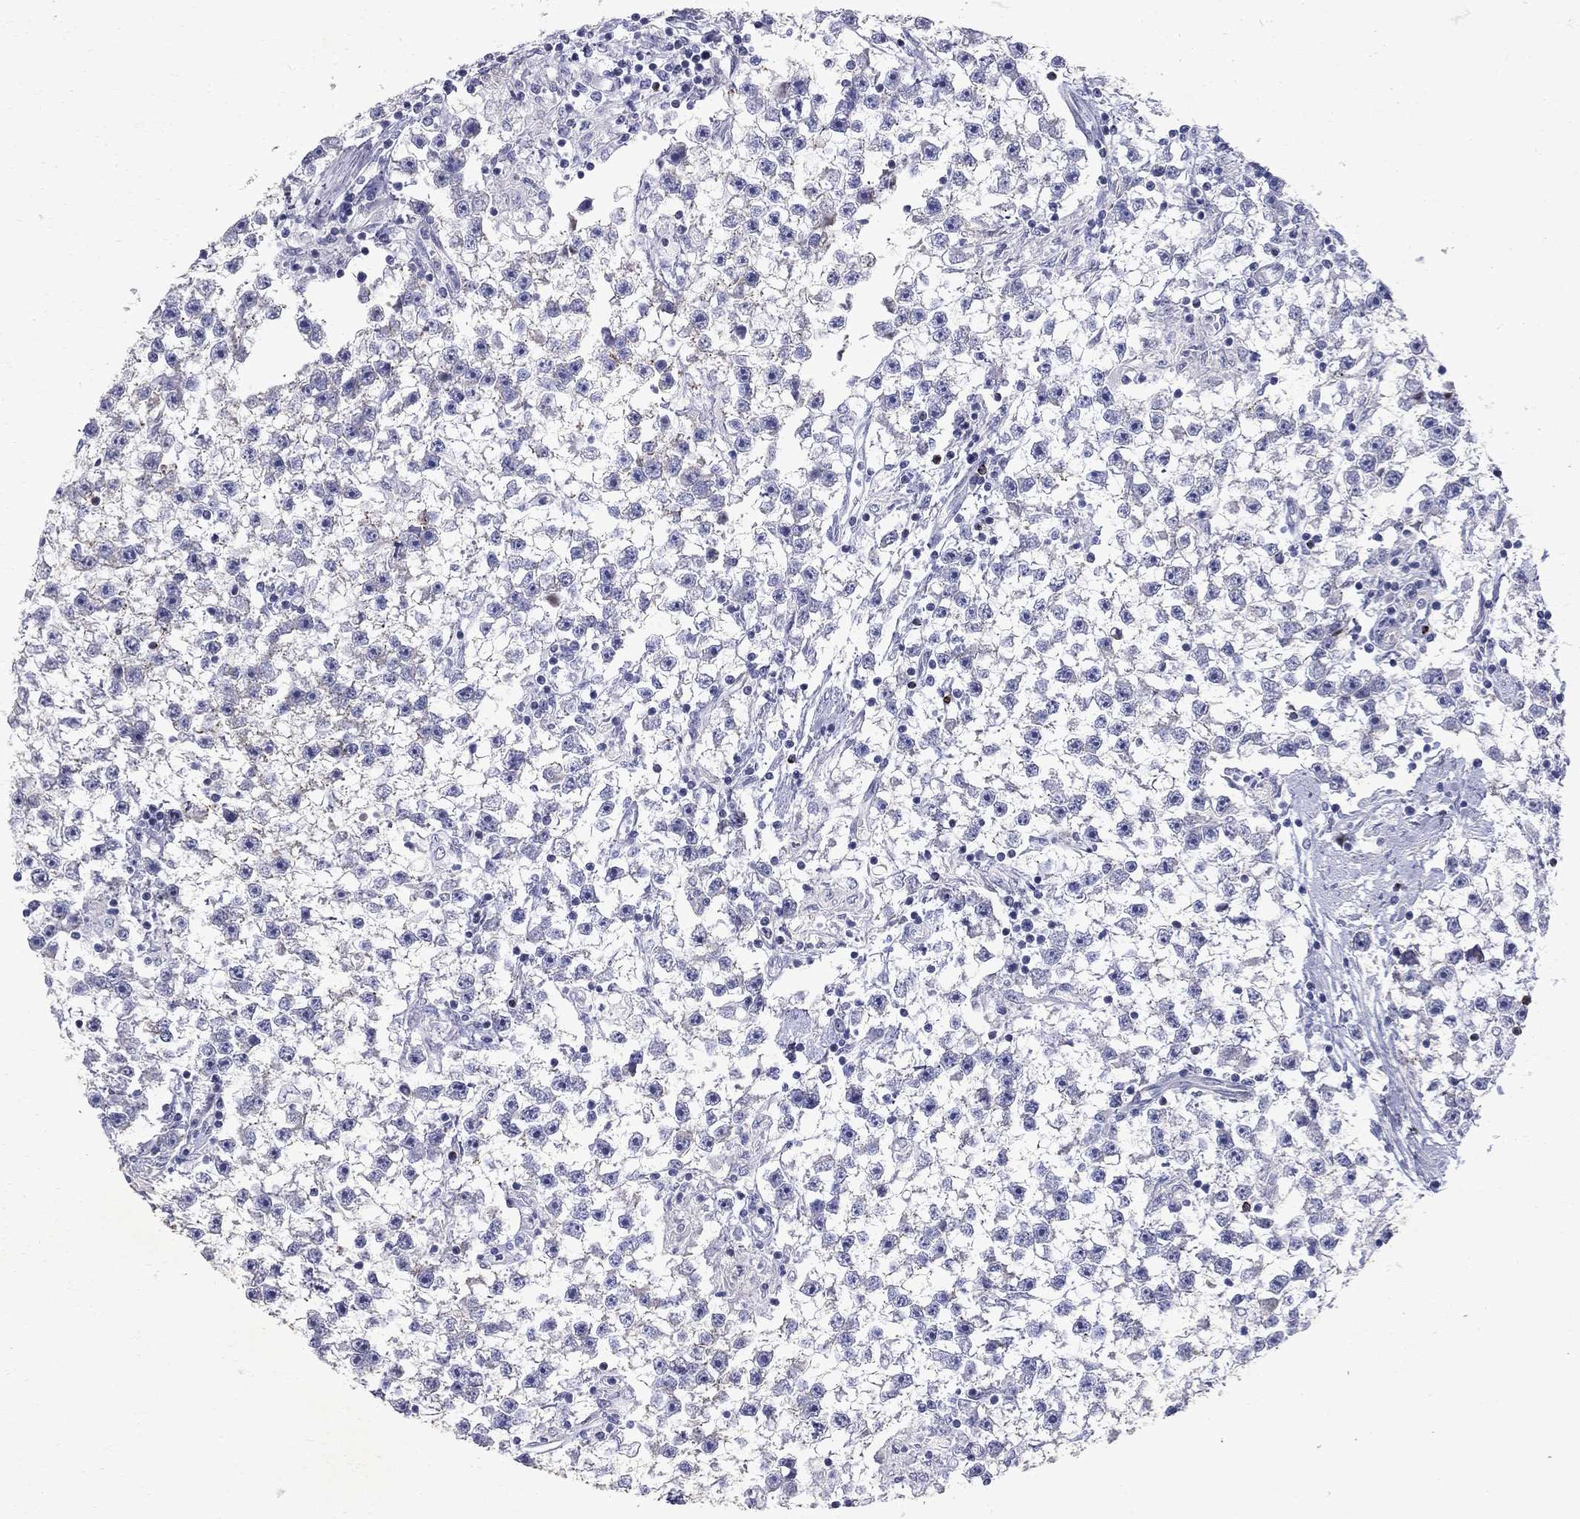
{"staining": {"intensity": "negative", "quantity": "none", "location": "none"}, "tissue": "testis cancer", "cell_type": "Tumor cells", "image_type": "cancer", "snomed": [{"axis": "morphology", "description": "Seminoma, NOS"}, {"axis": "topography", "description": "Testis"}], "caption": "Image shows no protein expression in tumor cells of testis seminoma tissue.", "gene": "CLIC6", "patient": {"sex": "male", "age": 59}}